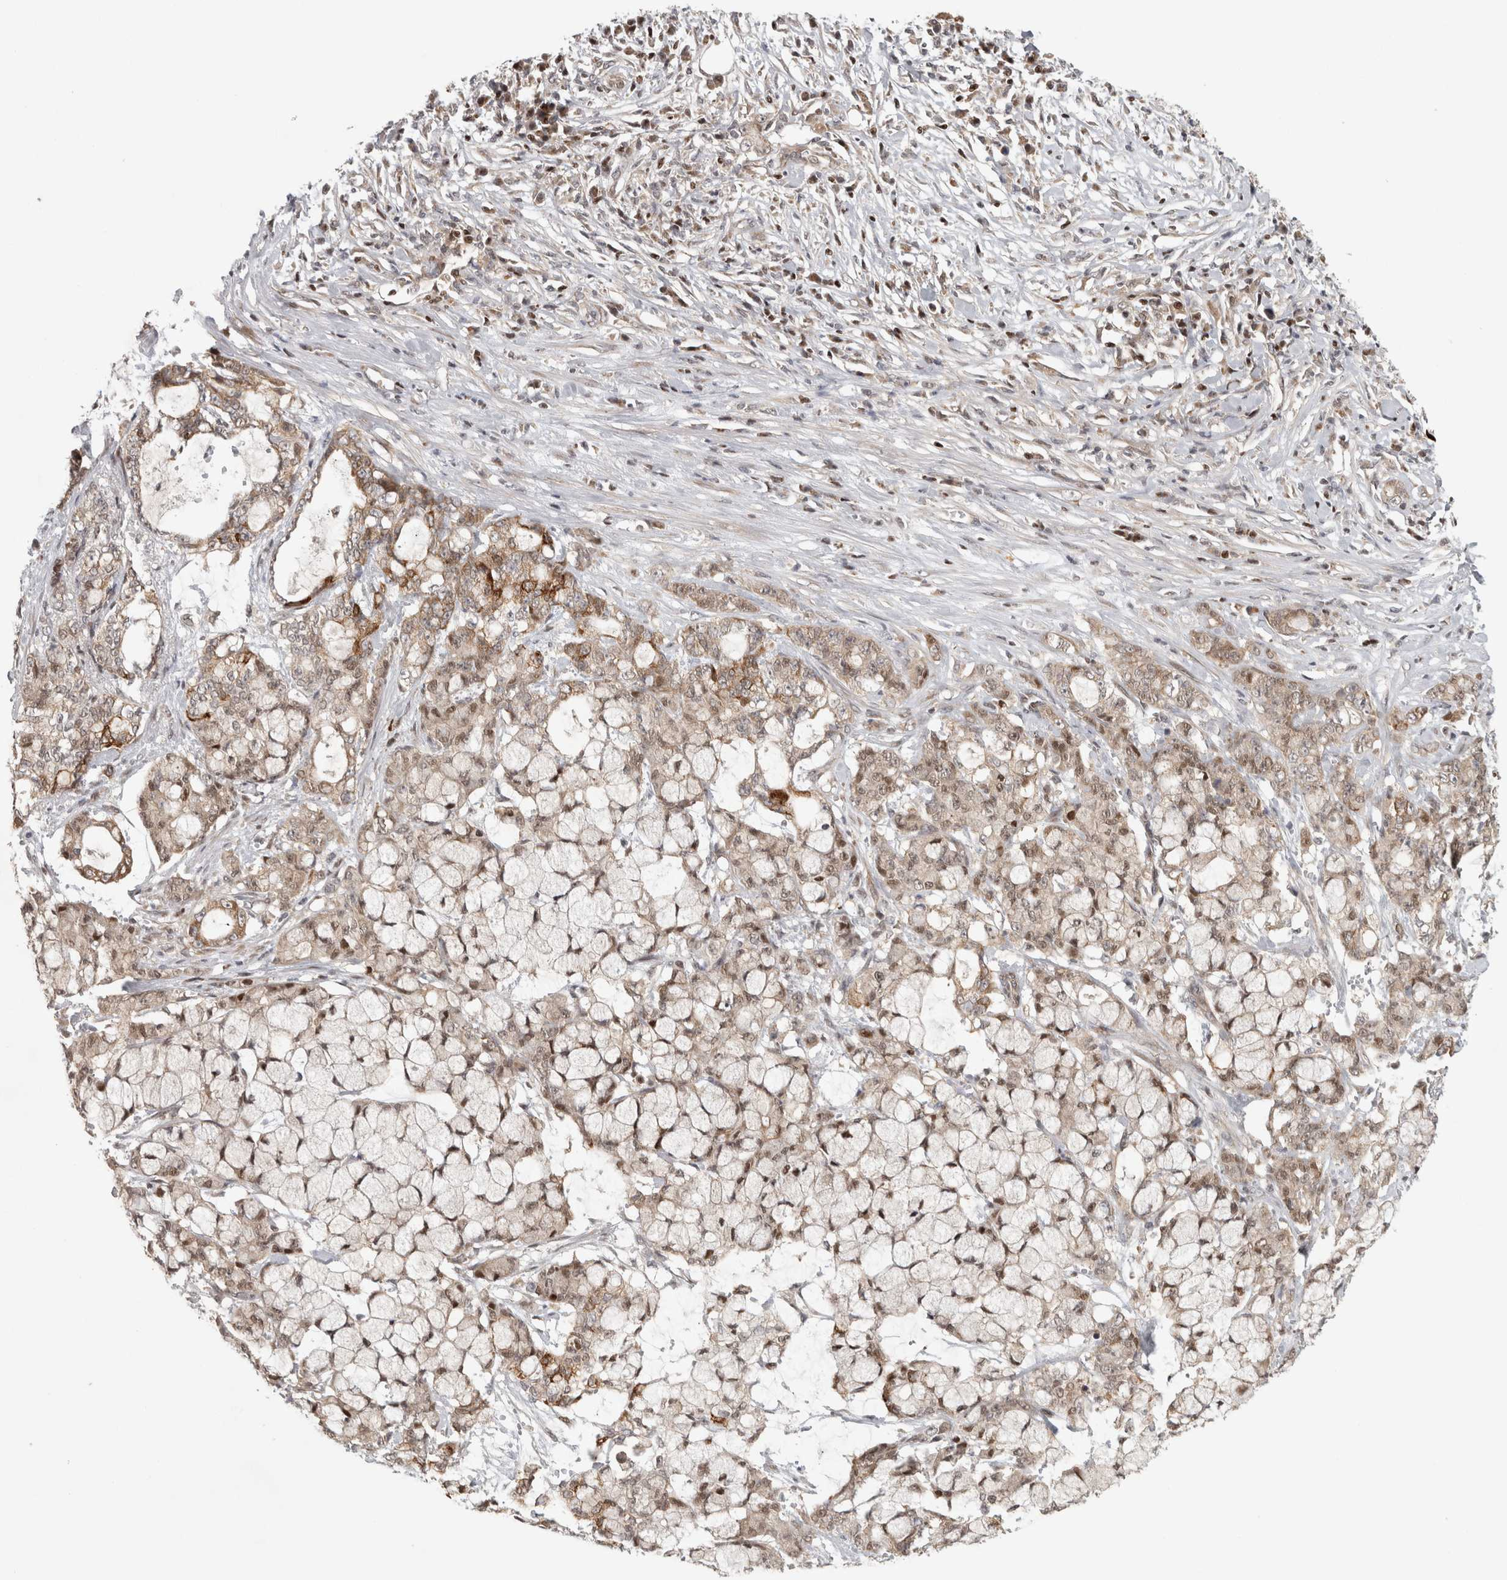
{"staining": {"intensity": "weak", "quantity": ">75%", "location": "cytoplasmic/membranous,nuclear"}, "tissue": "pancreatic cancer", "cell_type": "Tumor cells", "image_type": "cancer", "snomed": [{"axis": "morphology", "description": "Adenocarcinoma, NOS"}, {"axis": "topography", "description": "Pancreas"}], "caption": "Tumor cells display low levels of weak cytoplasmic/membranous and nuclear positivity in approximately >75% of cells in pancreatic adenocarcinoma.", "gene": "KDM8", "patient": {"sex": "female", "age": 73}}